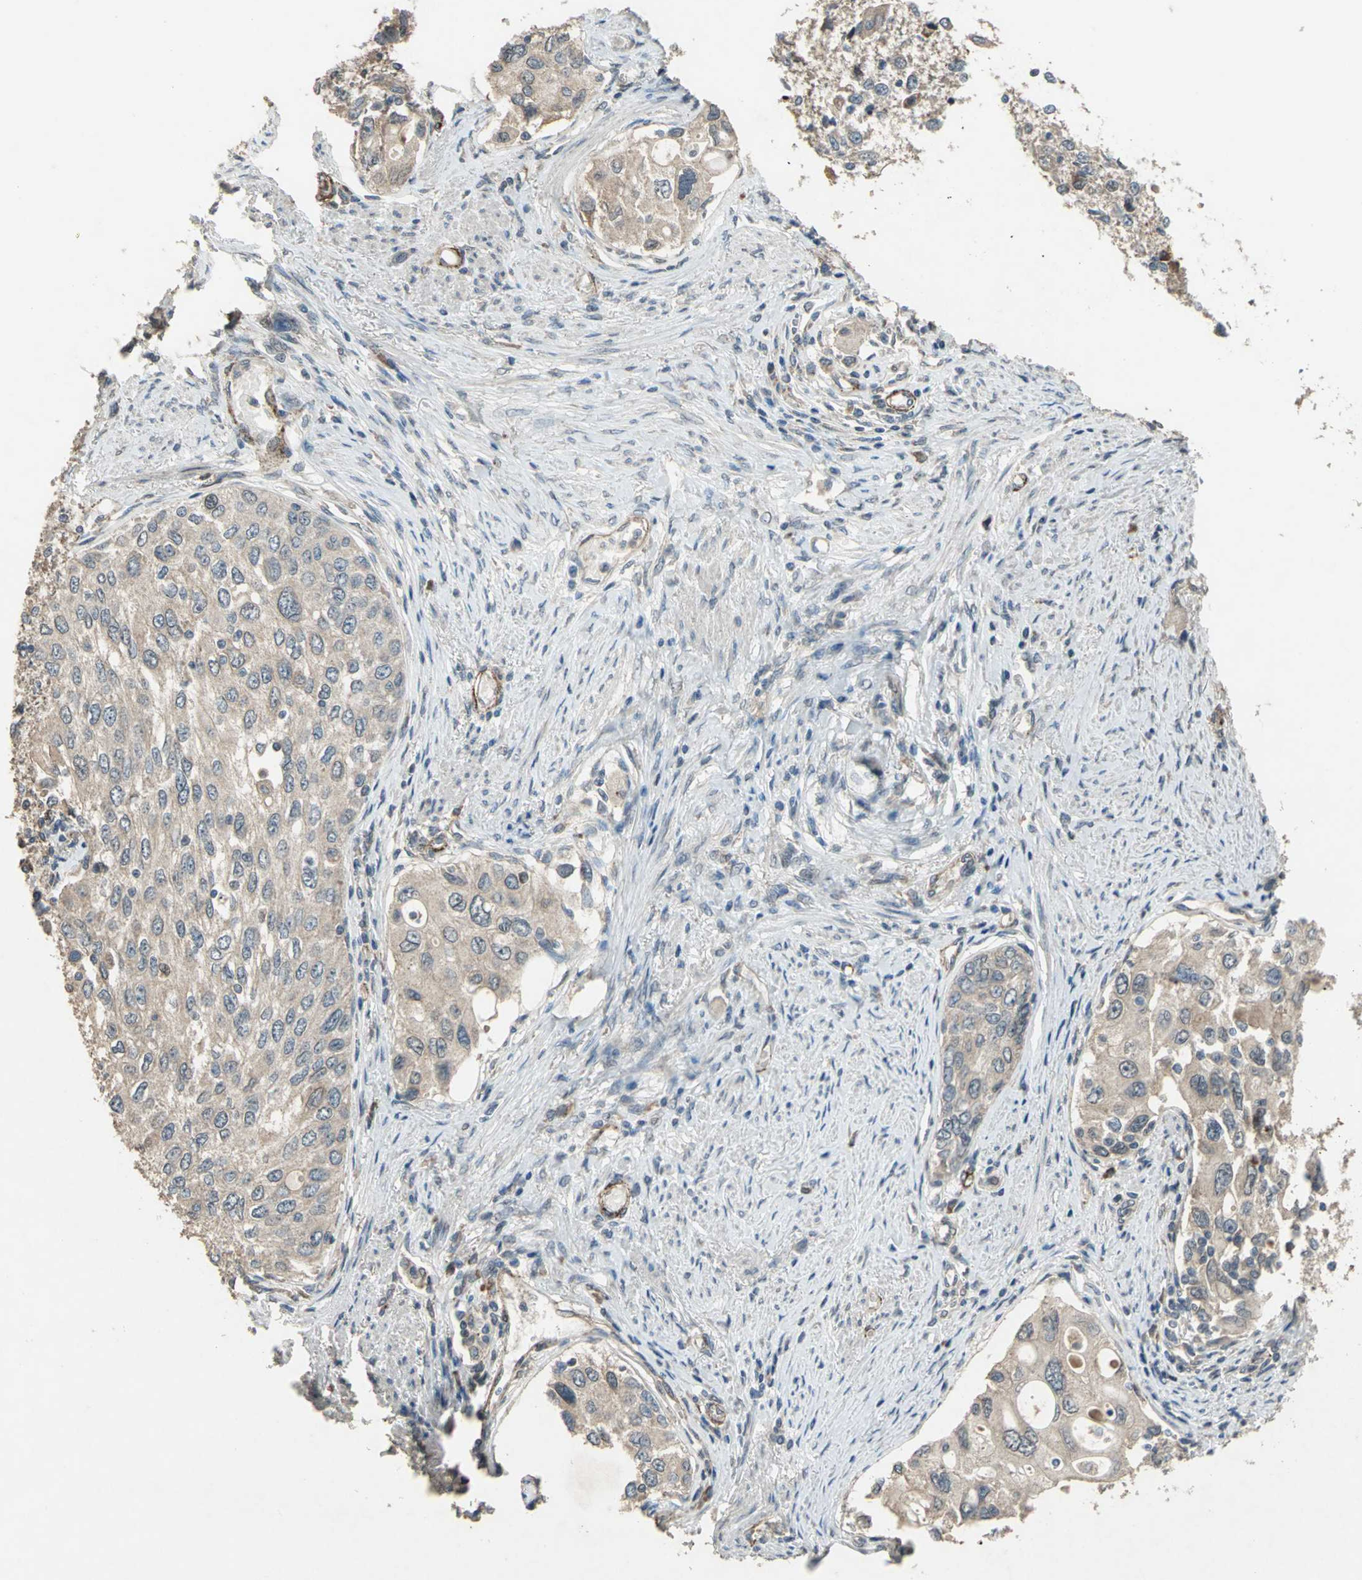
{"staining": {"intensity": "weak", "quantity": ">75%", "location": "cytoplasmic/membranous"}, "tissue": "urothelial cancer", "cell_type": "Tumor cells", "image_type": "cancer", "snomed": [{"axis": "morphology", "description": "Urothelial carcinoma, High grade"}, {"axis": "topography", "description": "Urinary bladder"}], "caption": "IHC histopathology image of neoplastic tissue: human urothelial cancer stained using immunohistochemistry reveals low levels of weak protein expression localized specifically in the cytoplasmic/membranous of tumor cells, appearing as a cytoplasmic/membranous brown color.", "gene": "SEPTIN4", "patient": {"sex": "female", "age": 56}}